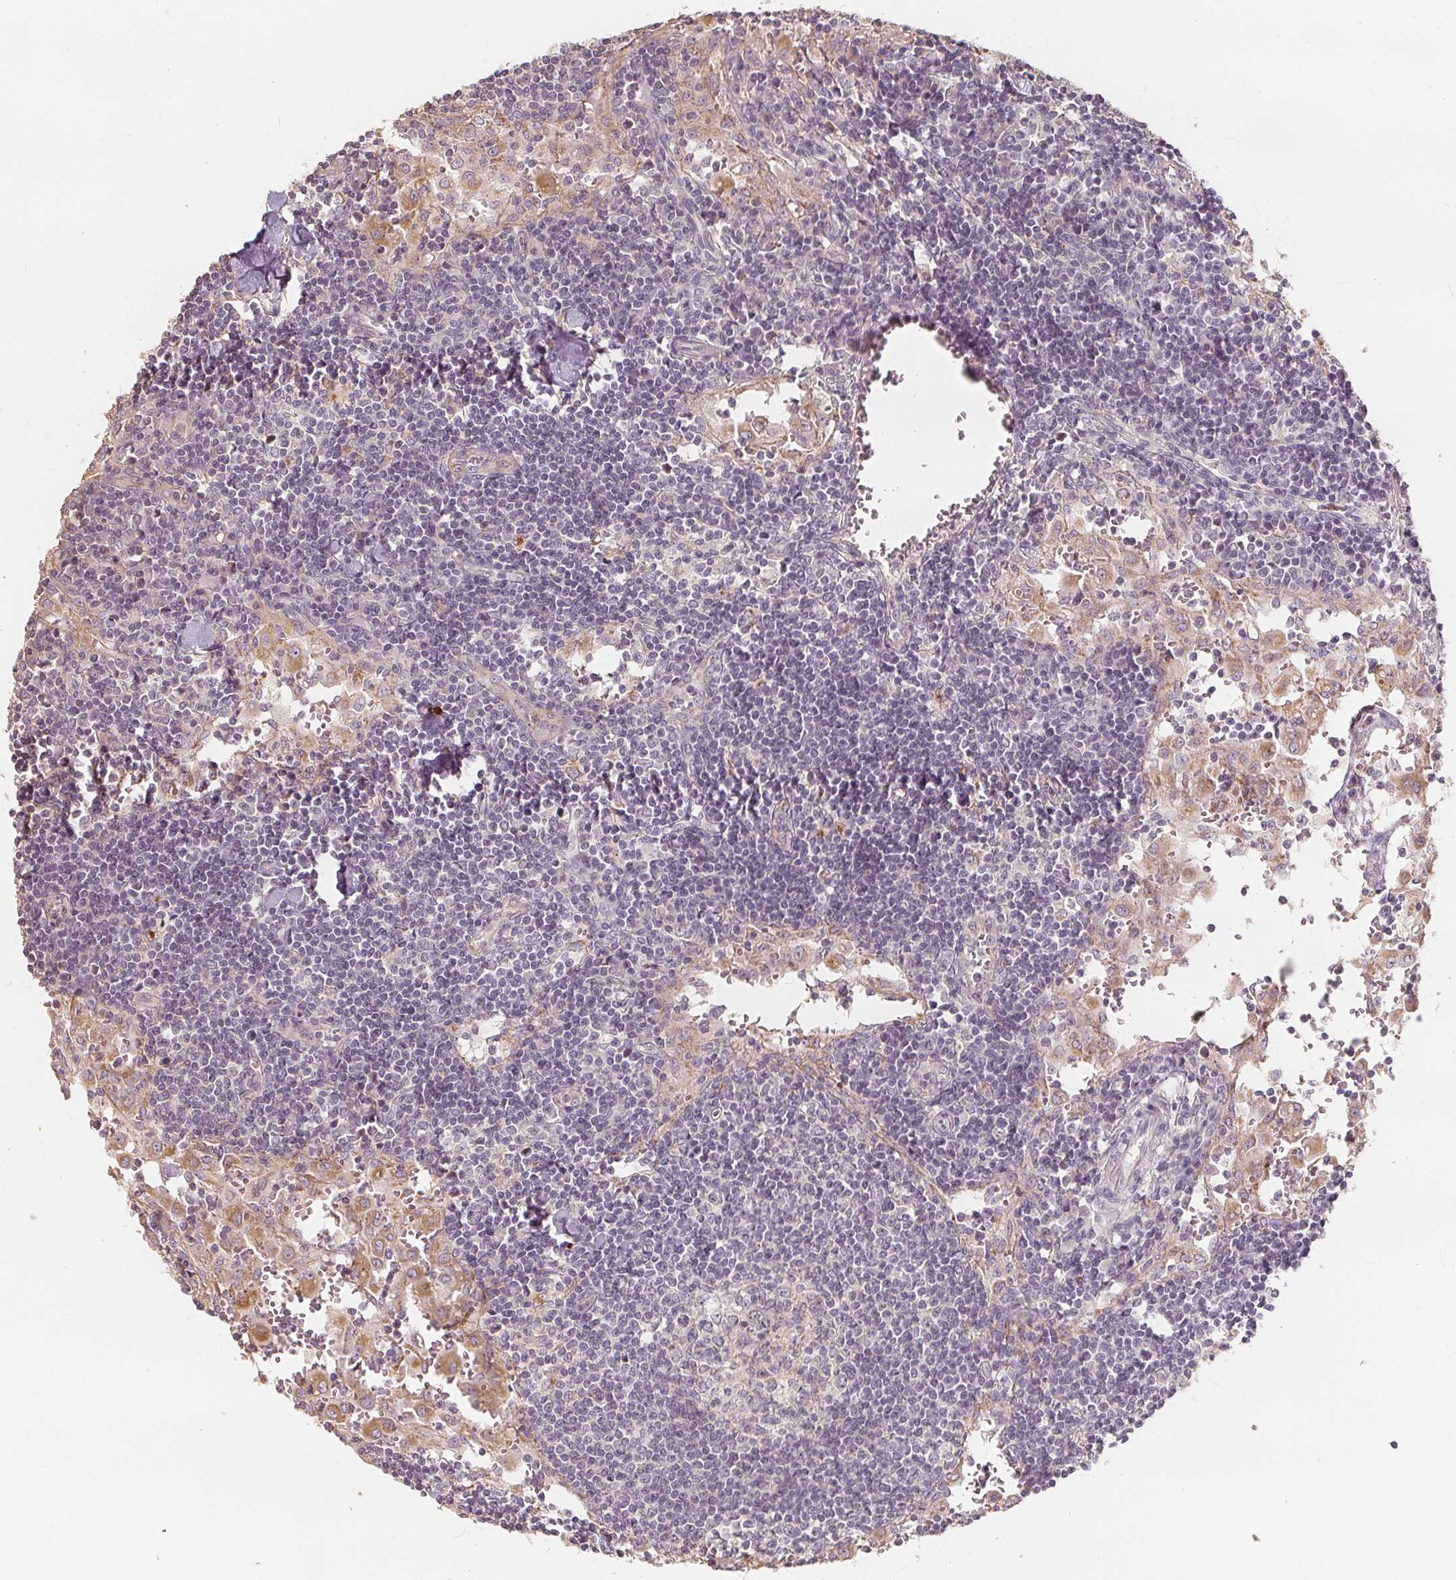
{"staining": {"intensity": "moderate", "quantity": "25%-75%", "location": "cytoplasmic/membranous"}, "tissue": "lymph node", "cell_type": "Germinal center cells", "image_type": "normal", "snomed": [{"axis": "morphology", "description": "Normal tissue, NOS"}, {"axis": "topography", "description": "Lymph node"}], "caption": "Brown immunohistochemical staining in normal human lymph node exhibits moderate cytoplasmic/membranous staining in approximately 25%-75% of germinal center cells. (brown staining indicates protein expression, while blue staining denotes nuclei).", "gene": "DRC3", "patient": {"sex": "male", "age": 55}}